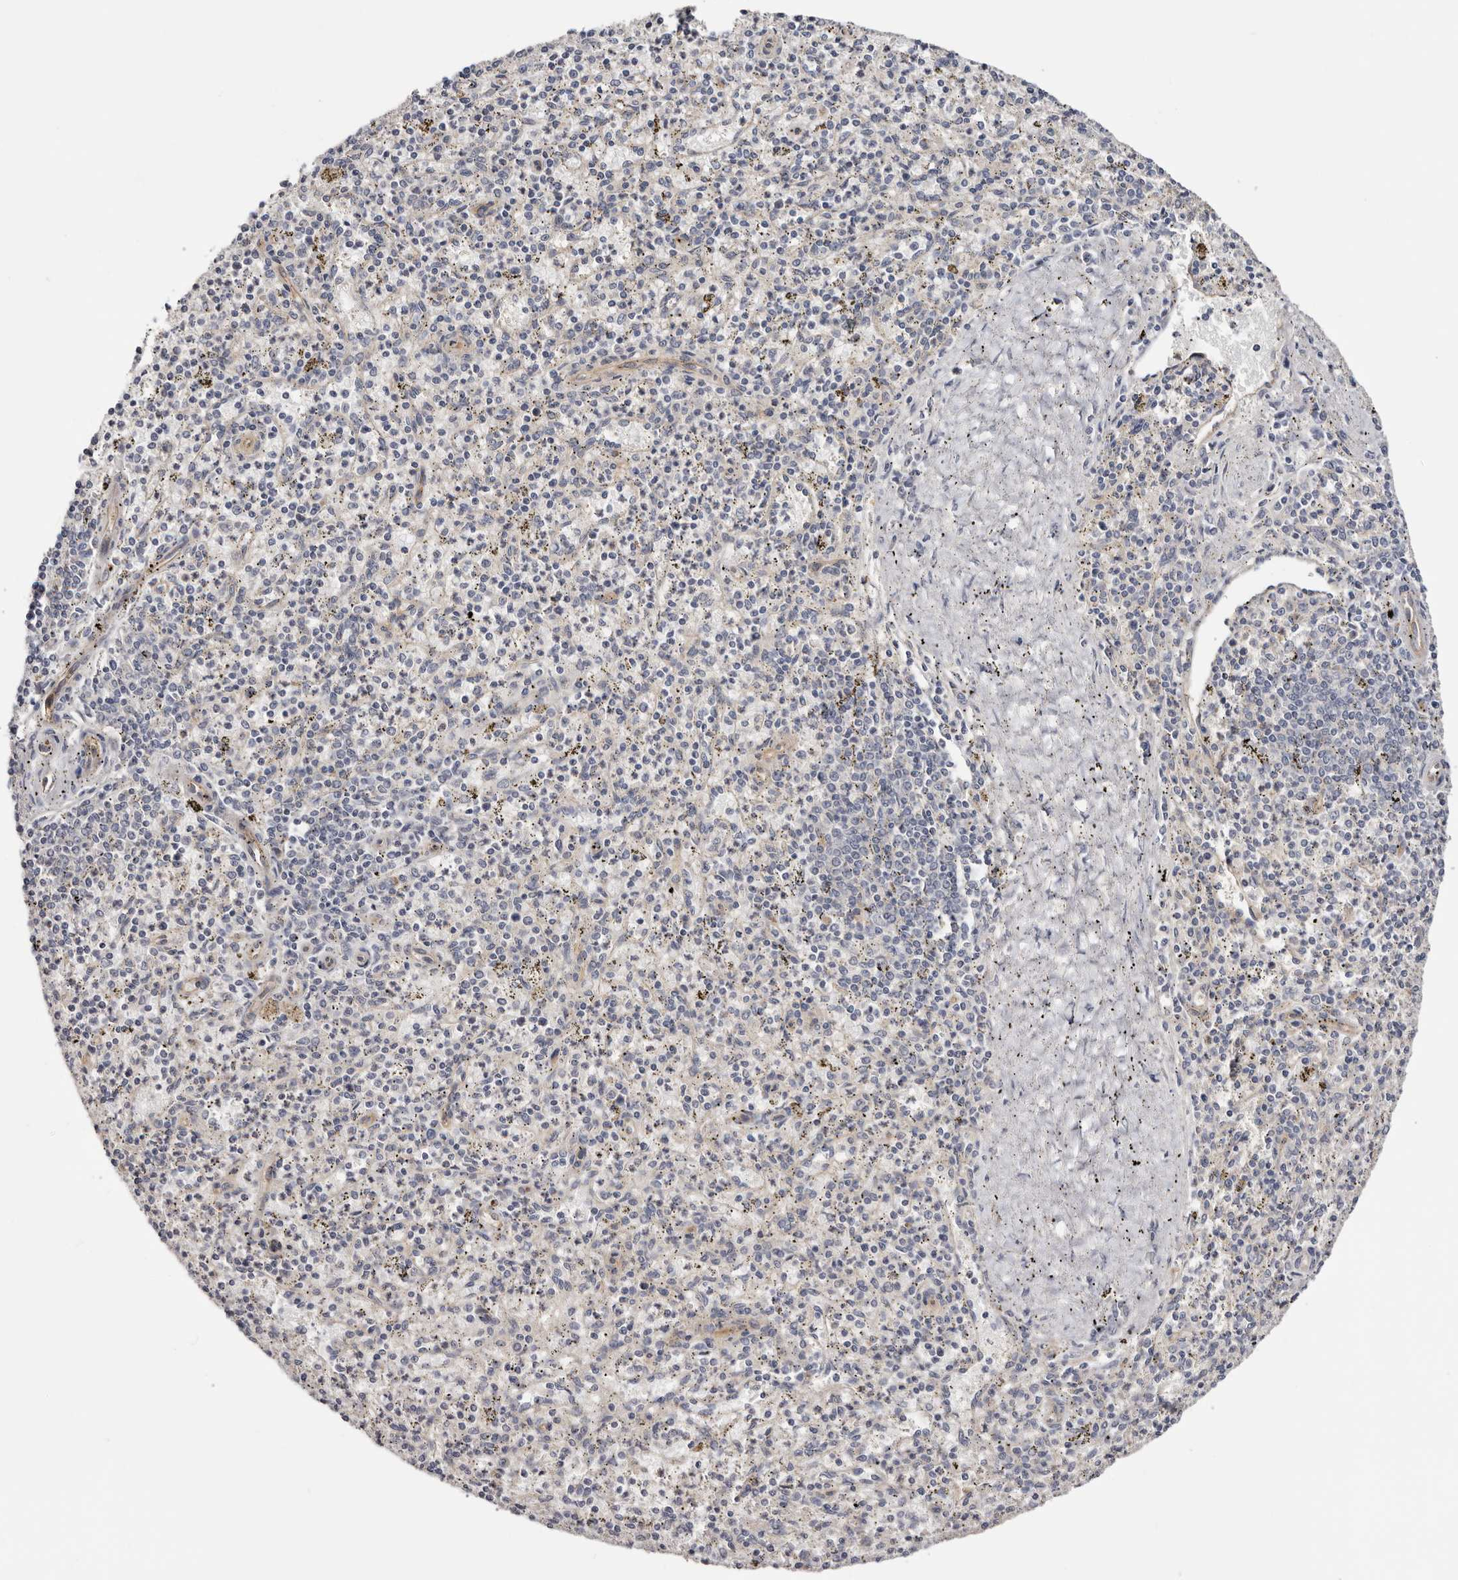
{"staining": {"intensity": "negative", "quantity": "none", "location": "none"}, "tissue": "spleen", "cell_type": "Cells in red pulp", "image_type": "normal", "snomed": [{"axis": "morphology", "description": "Normal tissue, NOS"}, {"axis": "topography", "description": "Spleen"}], "caption": "A high-resolution histopathology image shows immunohistochemistry (IHC) staining of benign spleen, which shows no significant staining in cells in red pulp.", "gene": "PANK4", "patient": {"sex": "male", "age": 72}}